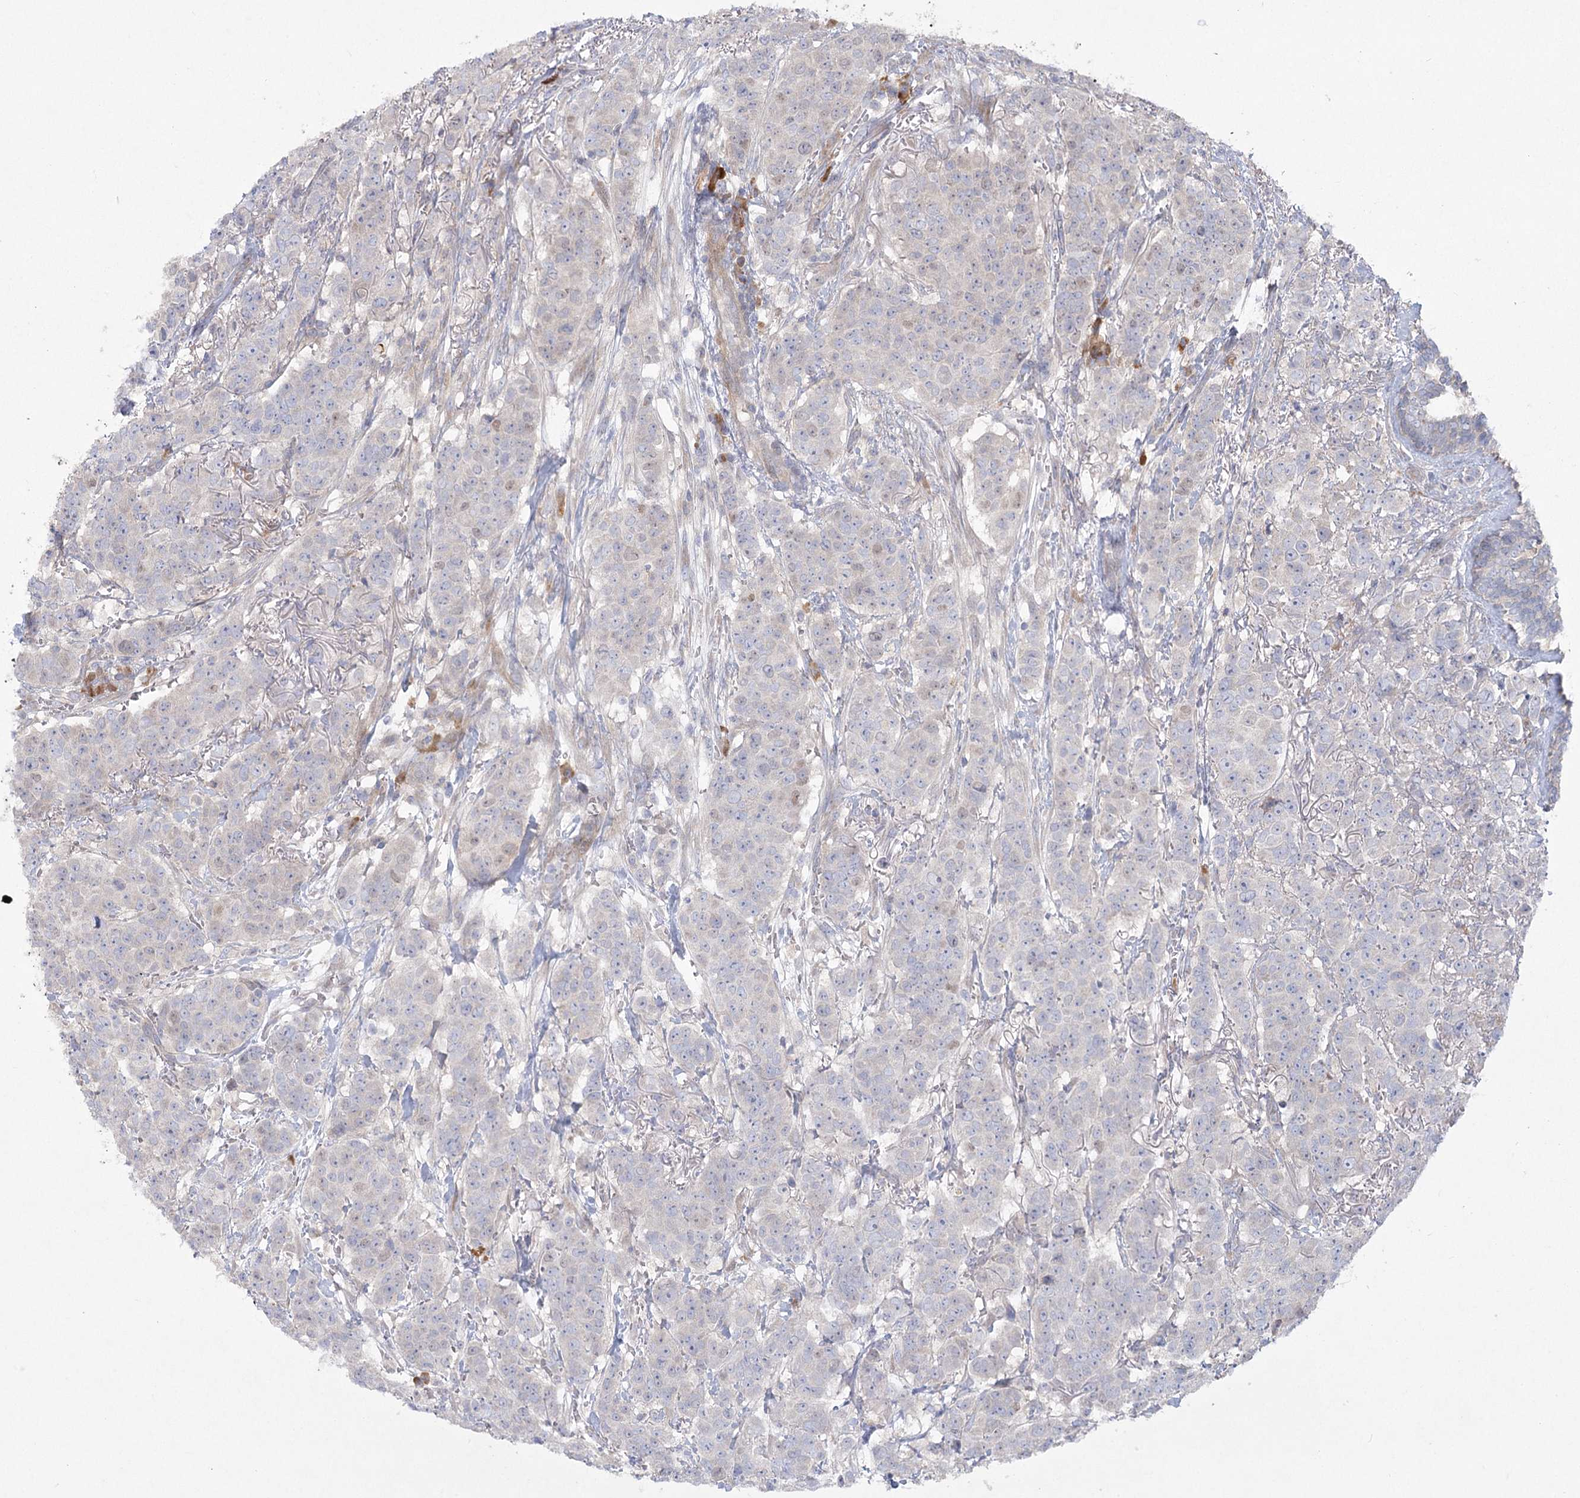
{"staining": {"intensity": "weak", "quantity": "25%-75%", "location": "nuclear"}, "tissue": "breast cancer", "cell_type": "Tumor cells", "image_type": "cancer", "snomed": [{"axis": "morphology", "description": "Duct carcinoma"}, {"axis": "topography", "description": "Breast"}], "caption": "Immunohistochemical staining of human breast cancer (intraductal carcinoma) exhibits weak nuclear protein positivity in about 25%-75% of tumor cells.", "gene": "CAMTA1", "patient": {"sex": "female", "age": 40}}